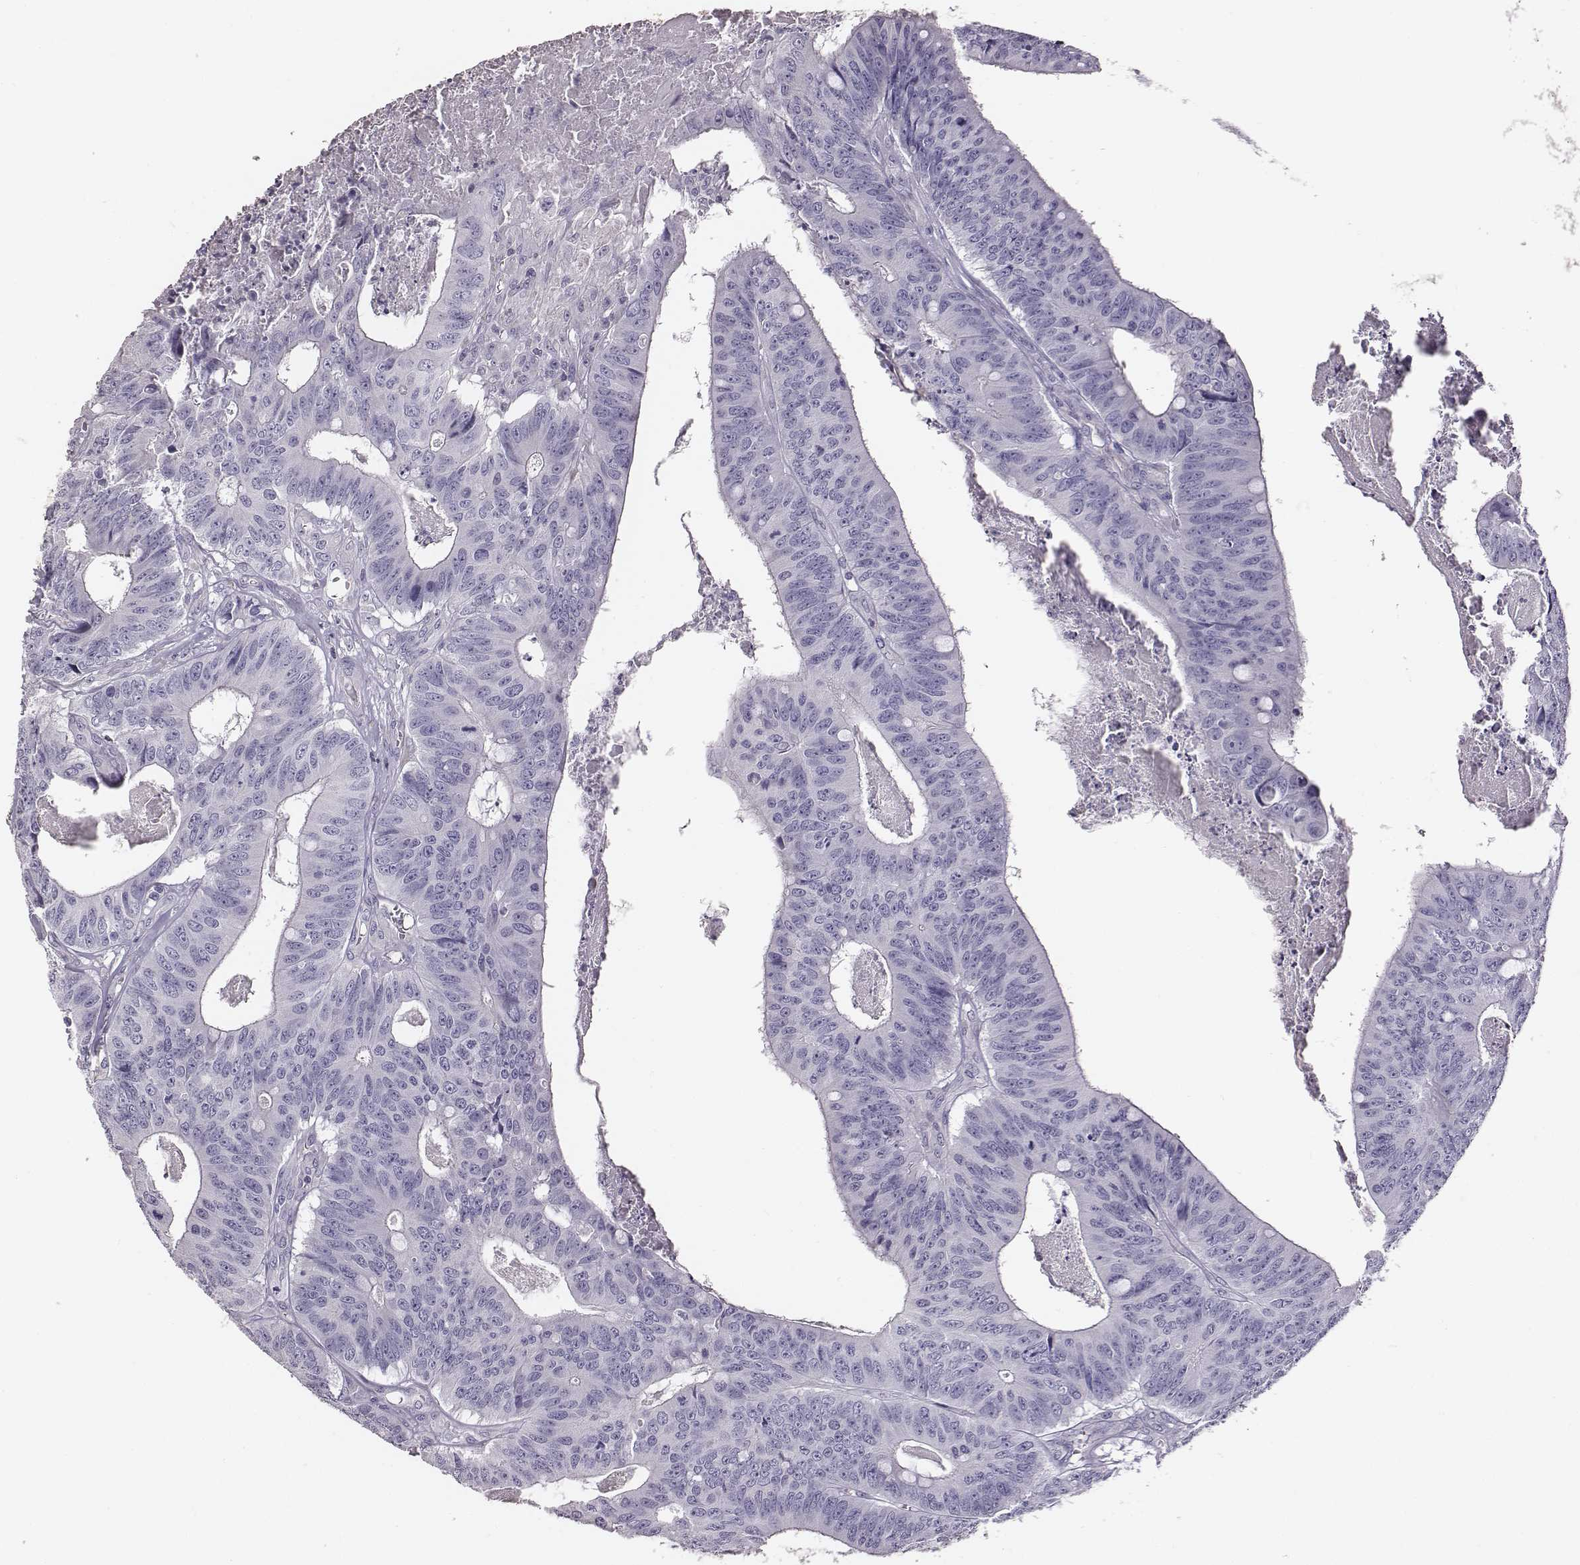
{"staining": {"intensity": "negative", "quantity": "none", "location": "none"}, "tissue": "colorectal cancer", "cell_type": "Tumor cells", "image_type": "cancer", "snomed": [{"axis": "morphology", "description": "Adenocarcinoma, NOS"}, {"axis": "topography", "description": "Colon"}], "caption": "The immunohistochemistry photomicrograph has no significant positivity in tumor cells of adenocarcinoma (colorectal) tissue. (DAB (3,3'-diaminobenzidine) immunohistochemistry (IHC) with hematoxylin counter stain).", "gene": "GUCA1A", "patient": {"sex": "male", "age": 84}}